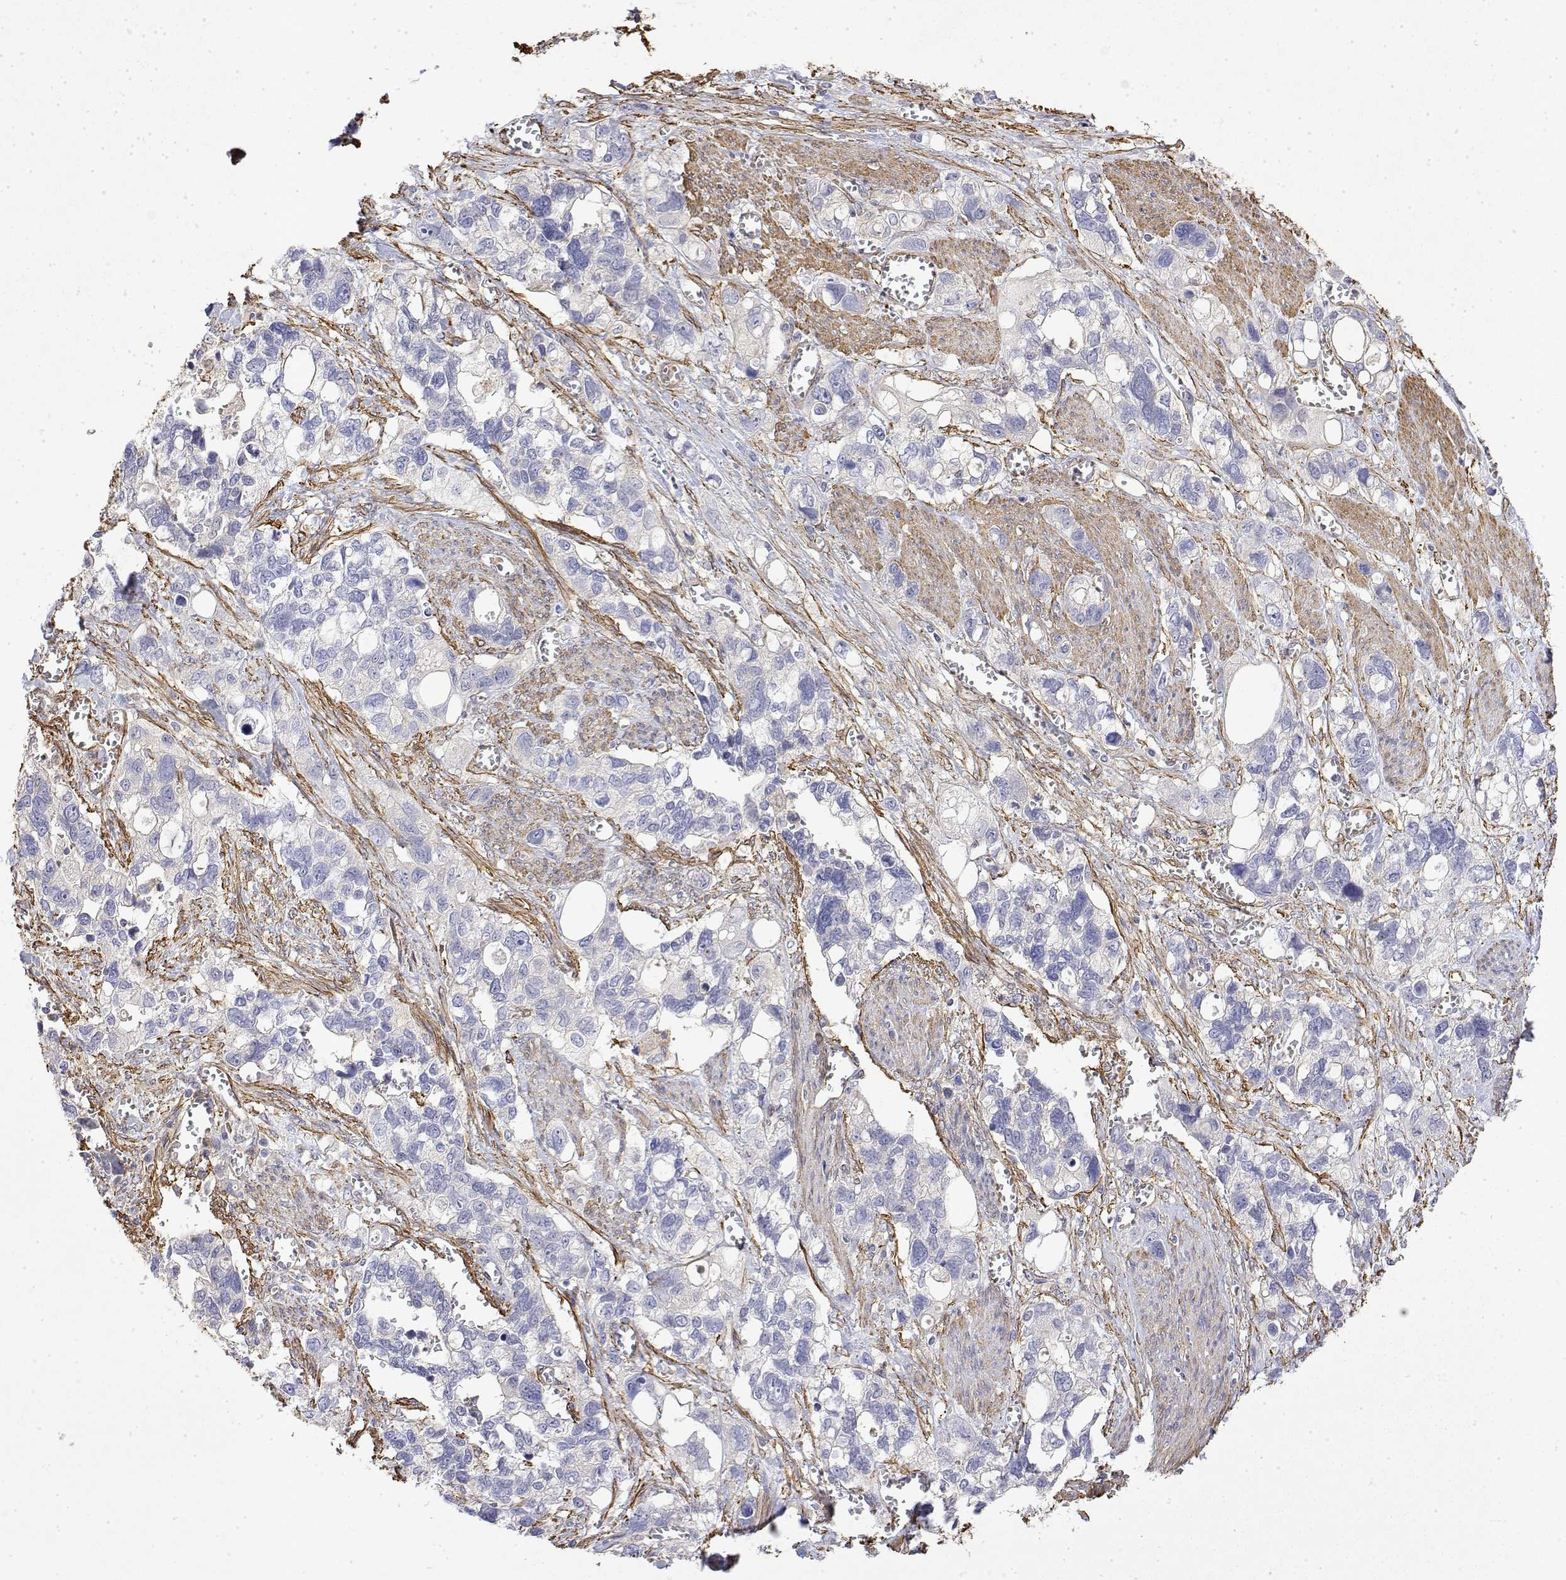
{"staining": {"intensity": "negative", "quantity": "none", "location": "none"}, "tissue": "stomach cancer", "cell_type": "Tumor cells", "image_type": "cancer", "snomed": [{"axis": "morphology", "description": "Adenocarcinoma, NOS"}, {"axis": "topography", "description": "Stomach, upper"}], "caption": "This is an immunohistochemistry (IHC) micrograph of stomach cancer (adenocarcinoma). There is no positivity in tumor cells.", "gene": "SOWAHD", "patient": {"sex": "female", "age": 81}}